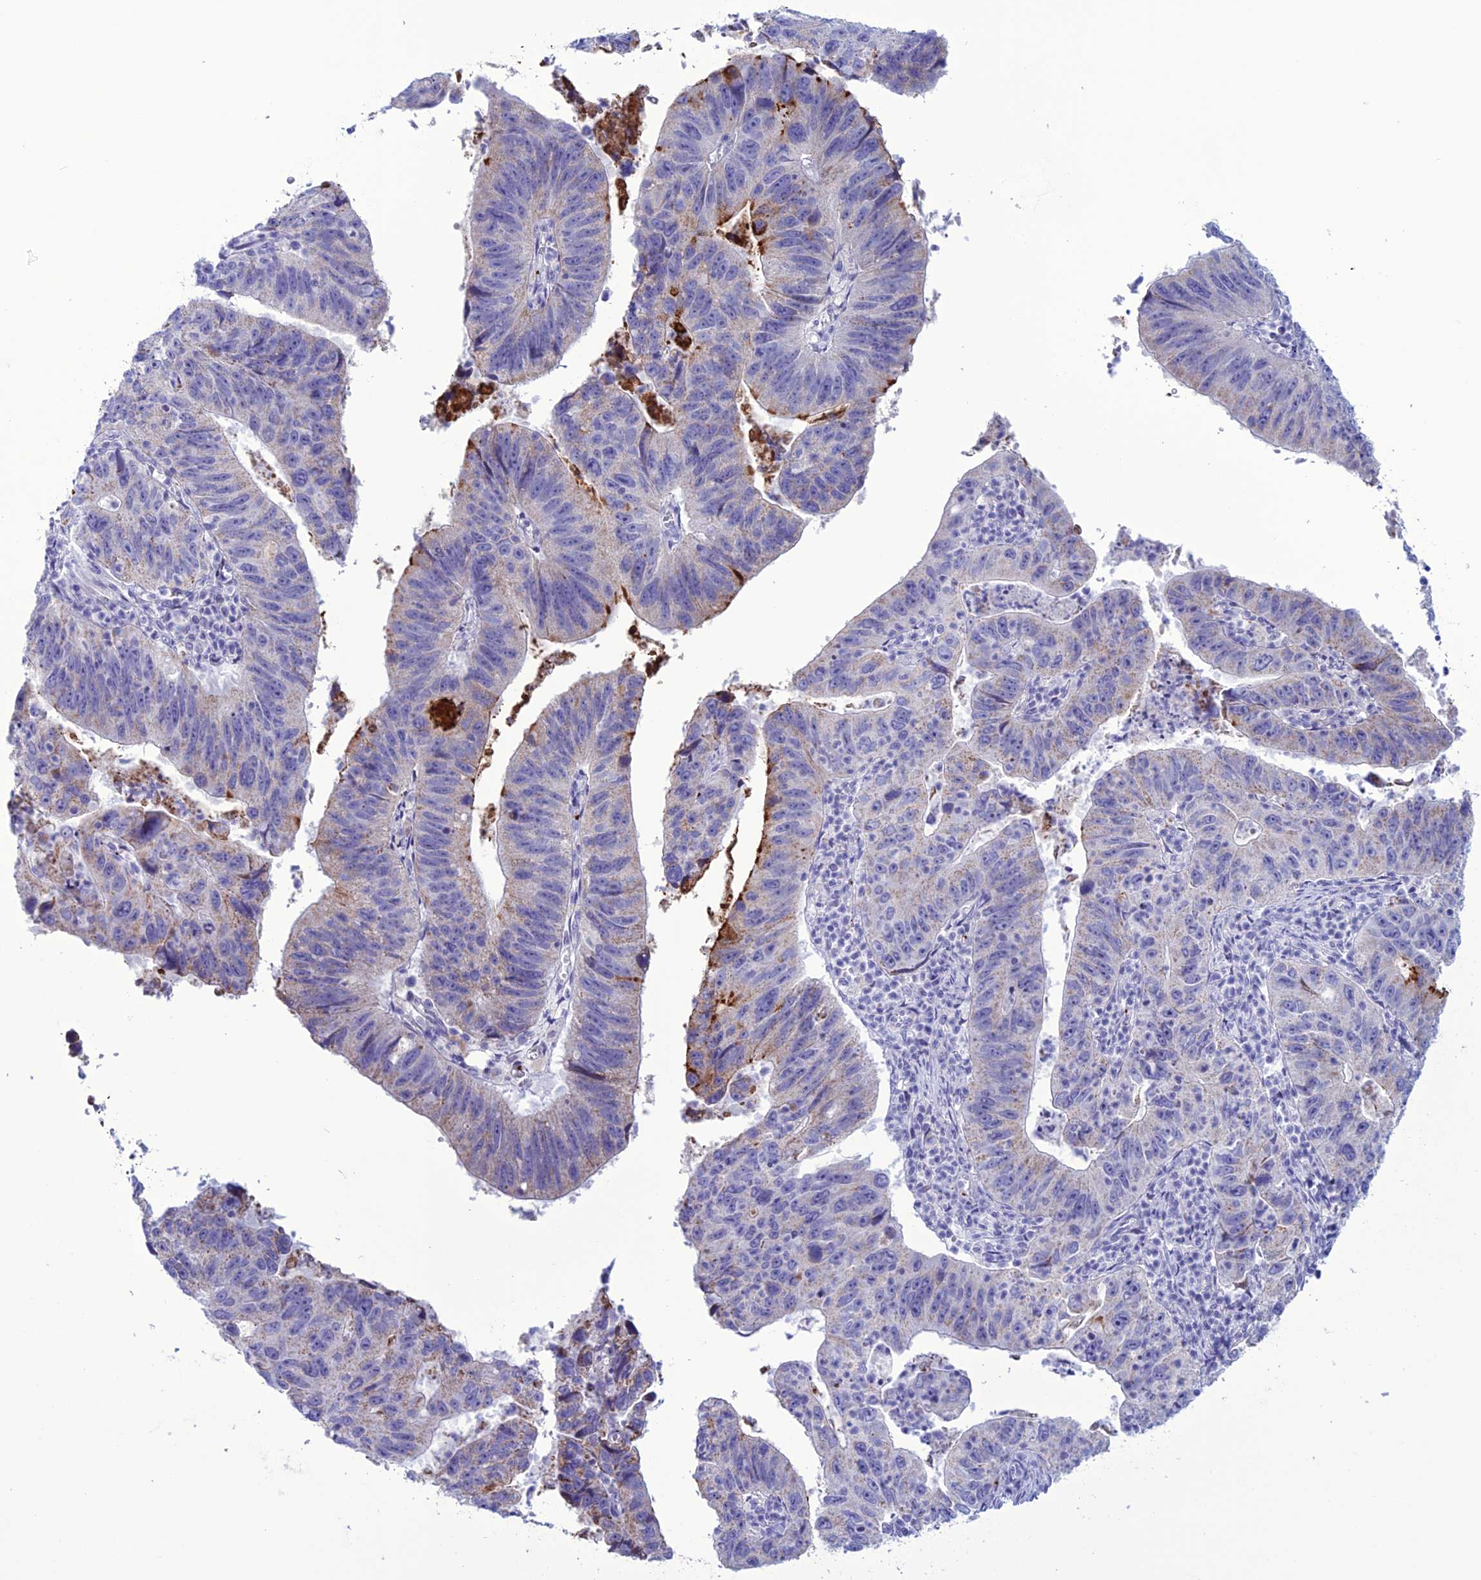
{"staining": {"intensity": "moderate", "quantity": "<25%", "location": "cytoplasmic/membranous"}, "tissue": "stomach cancer", "cell_type": "Tumor cells", "image_type": "cancer", "snomed": [{"axis": "morphology", "description": "Adenocarcinoma, NOS"}, {"axis": "topography", "description": "Stomach"}], "caption": "Immunohistochemistry (IHC) image of neoplastic tissue: stomach adenocarcinoma stained using immunohistochemistry (IHC) shows low levels of moderate protein expression localized specifically in the cytoplasmic/membranous of tumor cells, appearing as a cytoplasmic/membranous brown color.", "gene": "C21orf140", "patient": {"sex": "male", "age": 59}}